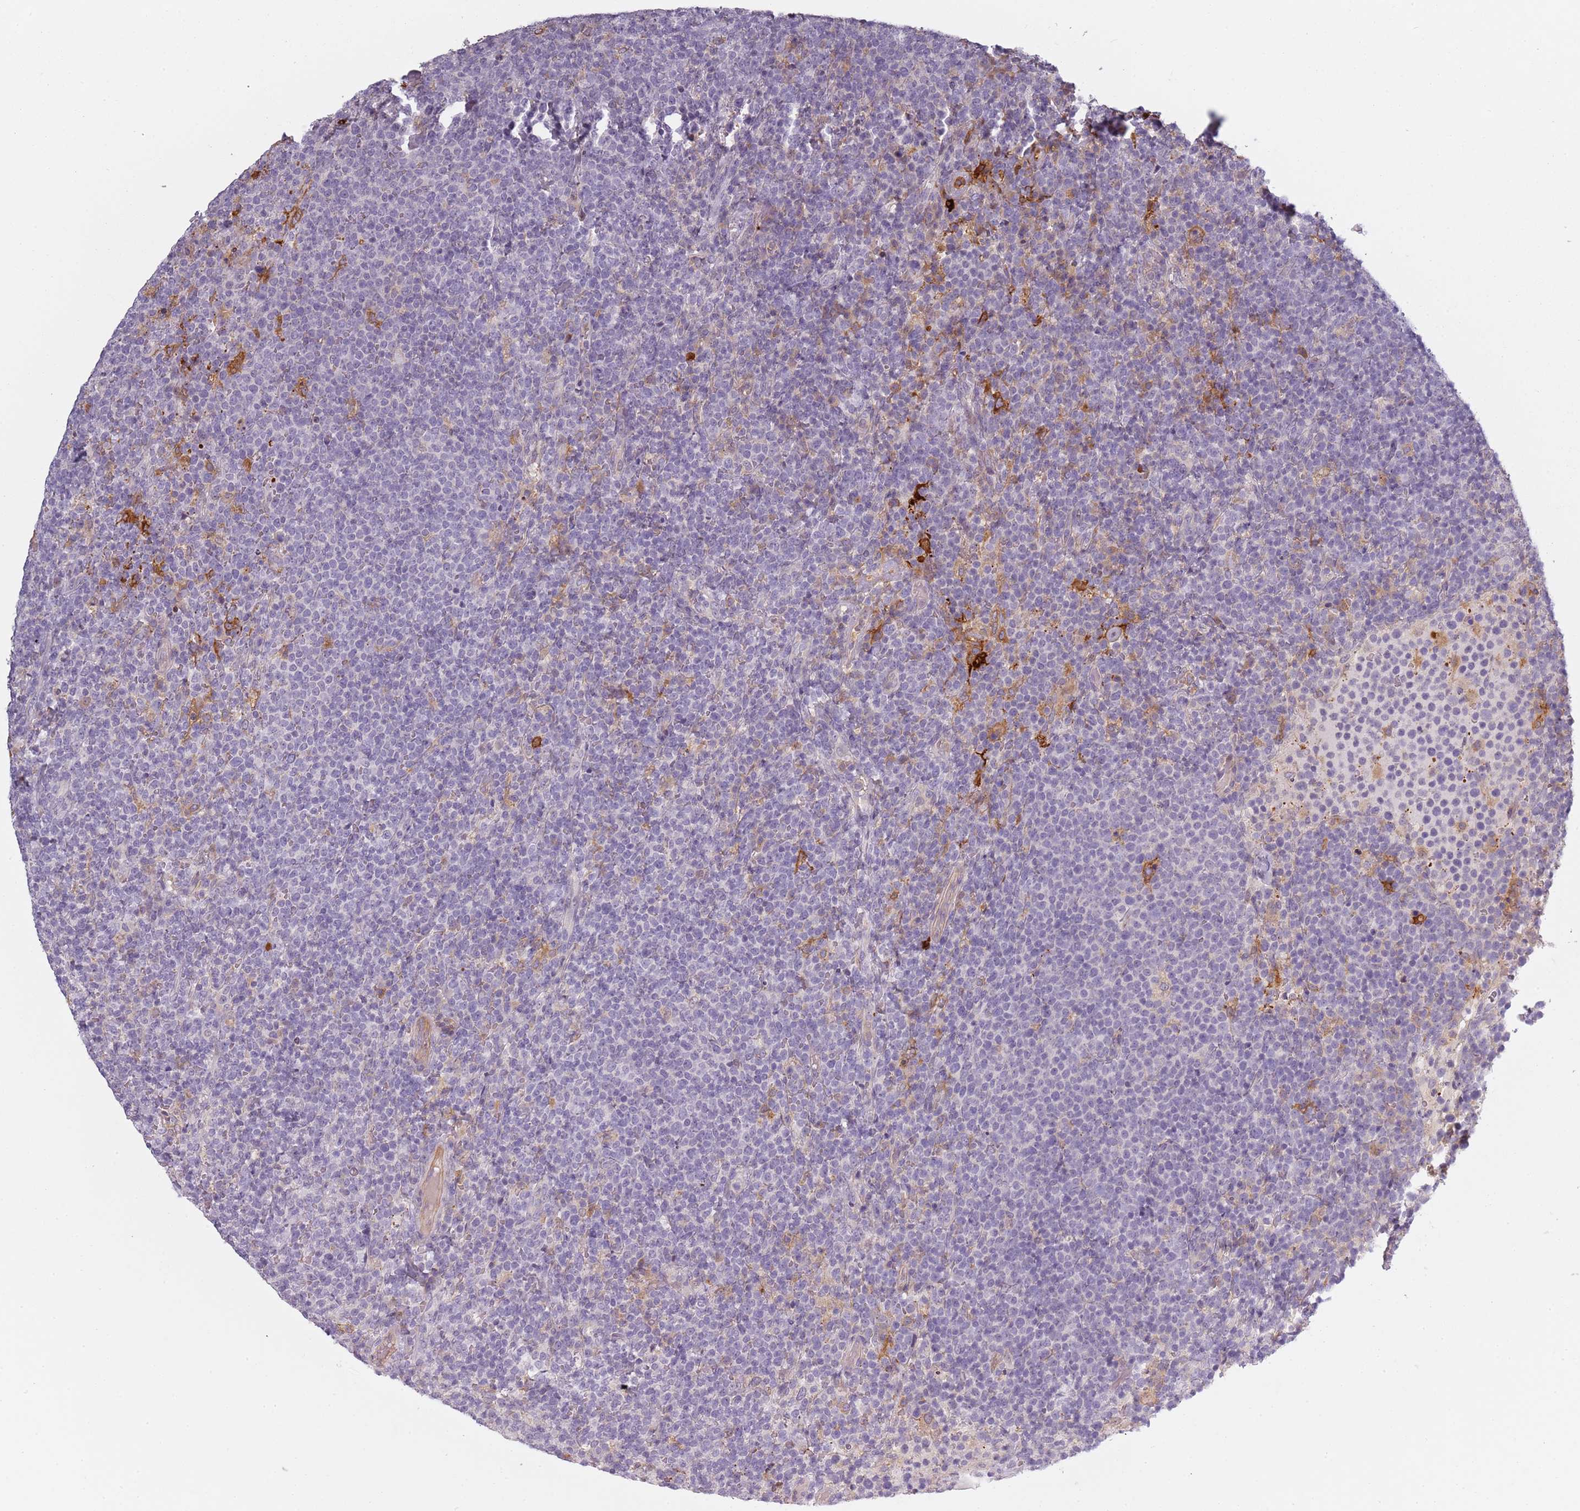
{"staining": {"intensity": "negative", "quantity": "none", "location": "none"}, "tissue": "lymphoma", "cell_type": "Tumor cells", "image_type": "cancer", "snomed": [{"axis": "morphology", "description": "Malignant lymphoma, non-Hodgkin's type, High grade"}, {"axis": "topography", "description": "Lymph node"}], "caption": "Tumor cells are negative for protein expression in human malignant lymphoma, non-Hodgkin's type (high-grade). (Brightfield microscopy of DAB (3,3'-diaminobenzidine) immunohistochemistry (IHC) at high magnification).", "gene": "CC2D2B", "patient": {"sex": "male", "age": 61}}